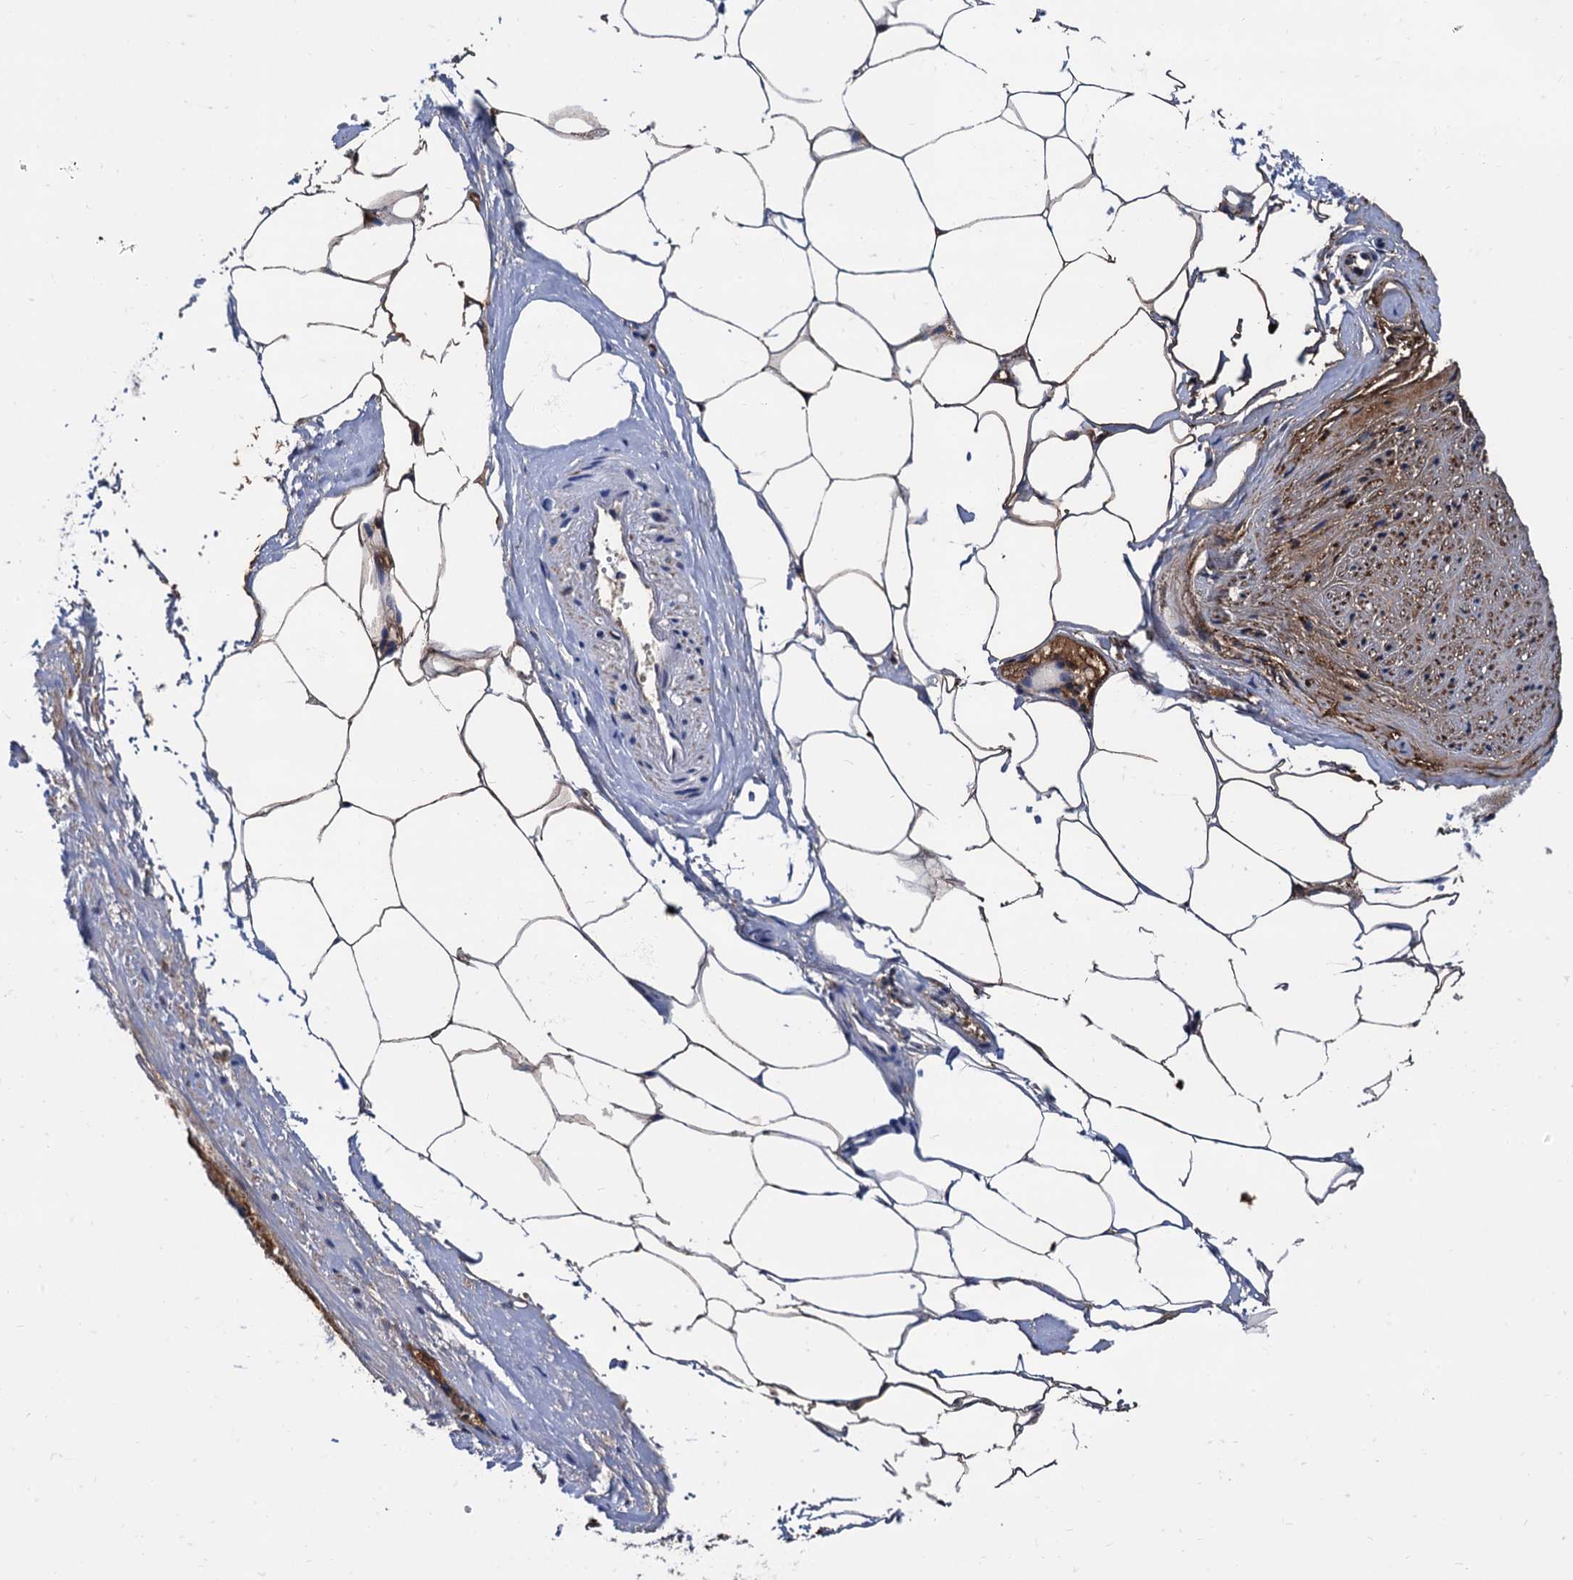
{"staining": {"intensity": "weak", "quantity": ">75%", "location": "cytoplasmic/membranous"}, "tissue": "adipose tissue", "cell_type": "Adipocytes", "image_type": "normal", "snomed": [{"axis": "morphology", "description": "Normal tissue, NOS"}, {"axis": "morphology", "description": "Adenocarcinoma, Low grade"}, {"axis": "topography", "description": "Prostate"}, {"axis": "topography", "description": "Peripheral nerve tissue"}], "caption": "High-magnification brightfield microscopy of normal adipose tissue stained with DAB (3,3'-diaminobenzidine) (brown) and counterstained with hematoxylin (blue). adipocytes exhibit weak cytoplasmic/membranous expression is present in approximately>75% of cells.", "gene": "APOD", "patient": {"sex": "male", "age": 63}}